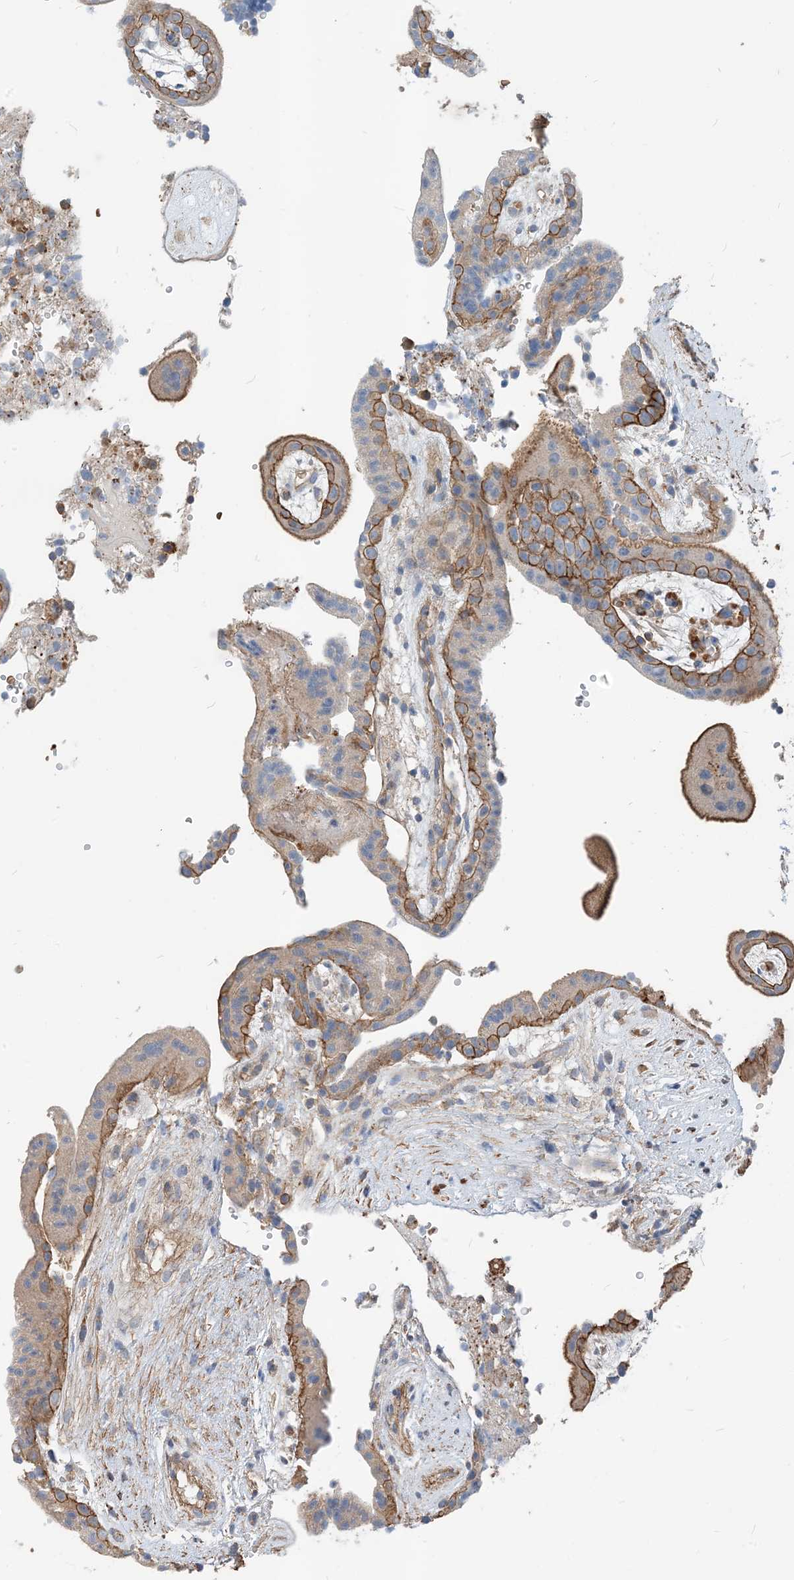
{"staining": {"intensity": "moderate", "quantity": ">75%", "location": "cytoplasmic/membranous"}, "tissue": "placenta", "cell_type": "Decidual cells", "image_type": "normal", "snomed": [{"axis": "morphology", "description": "Normal tissue, NOS"}, {"axis": "topography", "description": "Placenta"}], "caption": "Moderate cytoplasmic/membranous protein positivity is seen in about >75% of decidual cells in placenta. Immunohistochemistry (ihc) stains the protein of interest in brown and the nuclei are stained blue.", "gene": "PARVG", "patient": {"sex": "female", "age": 18}}